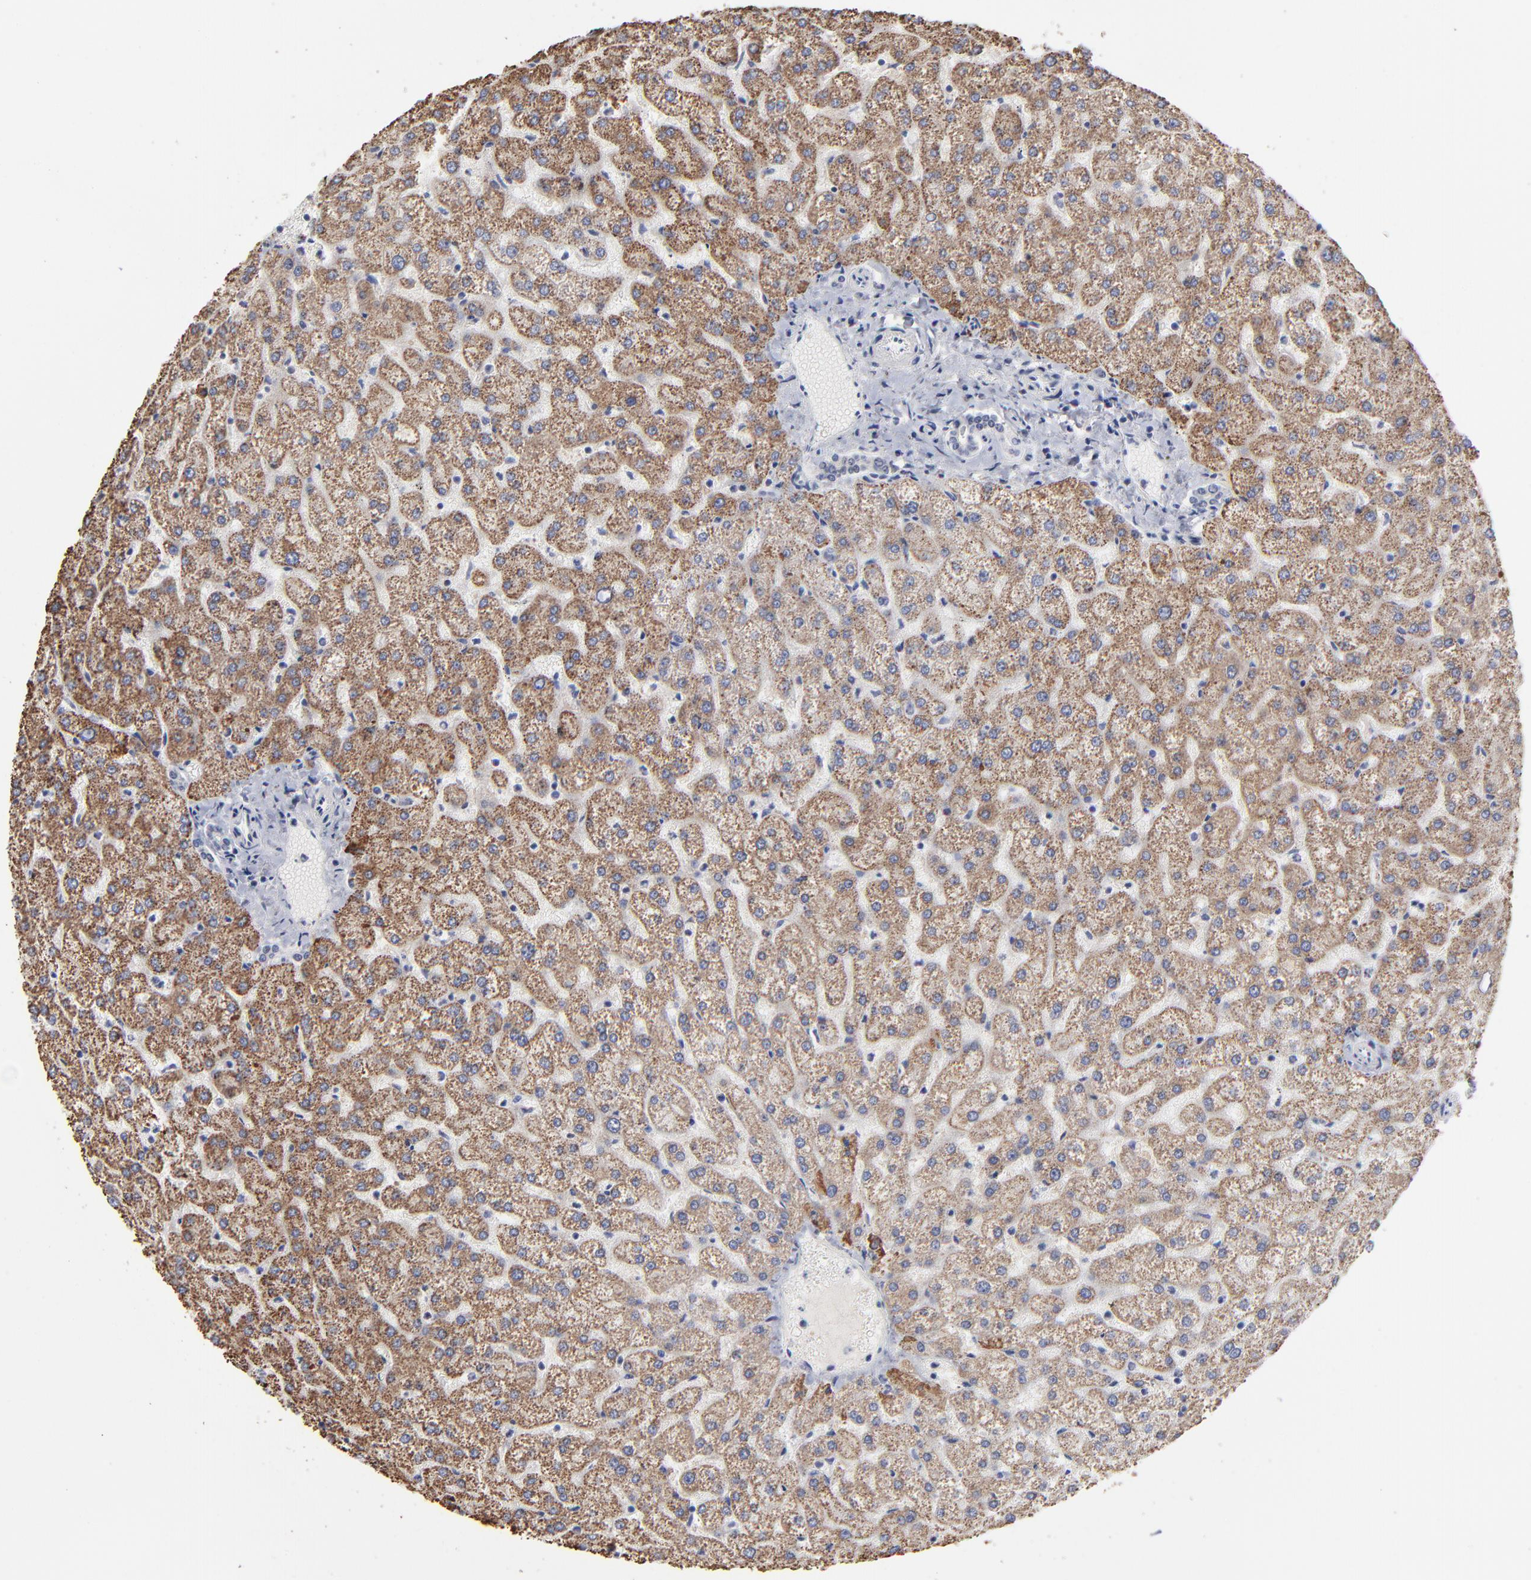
{"staining": {"intensity": "negative", "quantity": "none", "location": "none"}, "tissue": "liver", "cell_type": "Cholangiocytes", "image_type": "normal", "snomed": [{"axis": "morphology", "description": "Normal tissue, NOS"}, {"axis": "topography", "description": "Liver"}], "caption": "This is a image of immunohistochemistry (IHC) staining of benign liver, which shows no expression in cholangiocytes.", "gene": "SP2", "patient": {"sex": "female", "age": 32}}